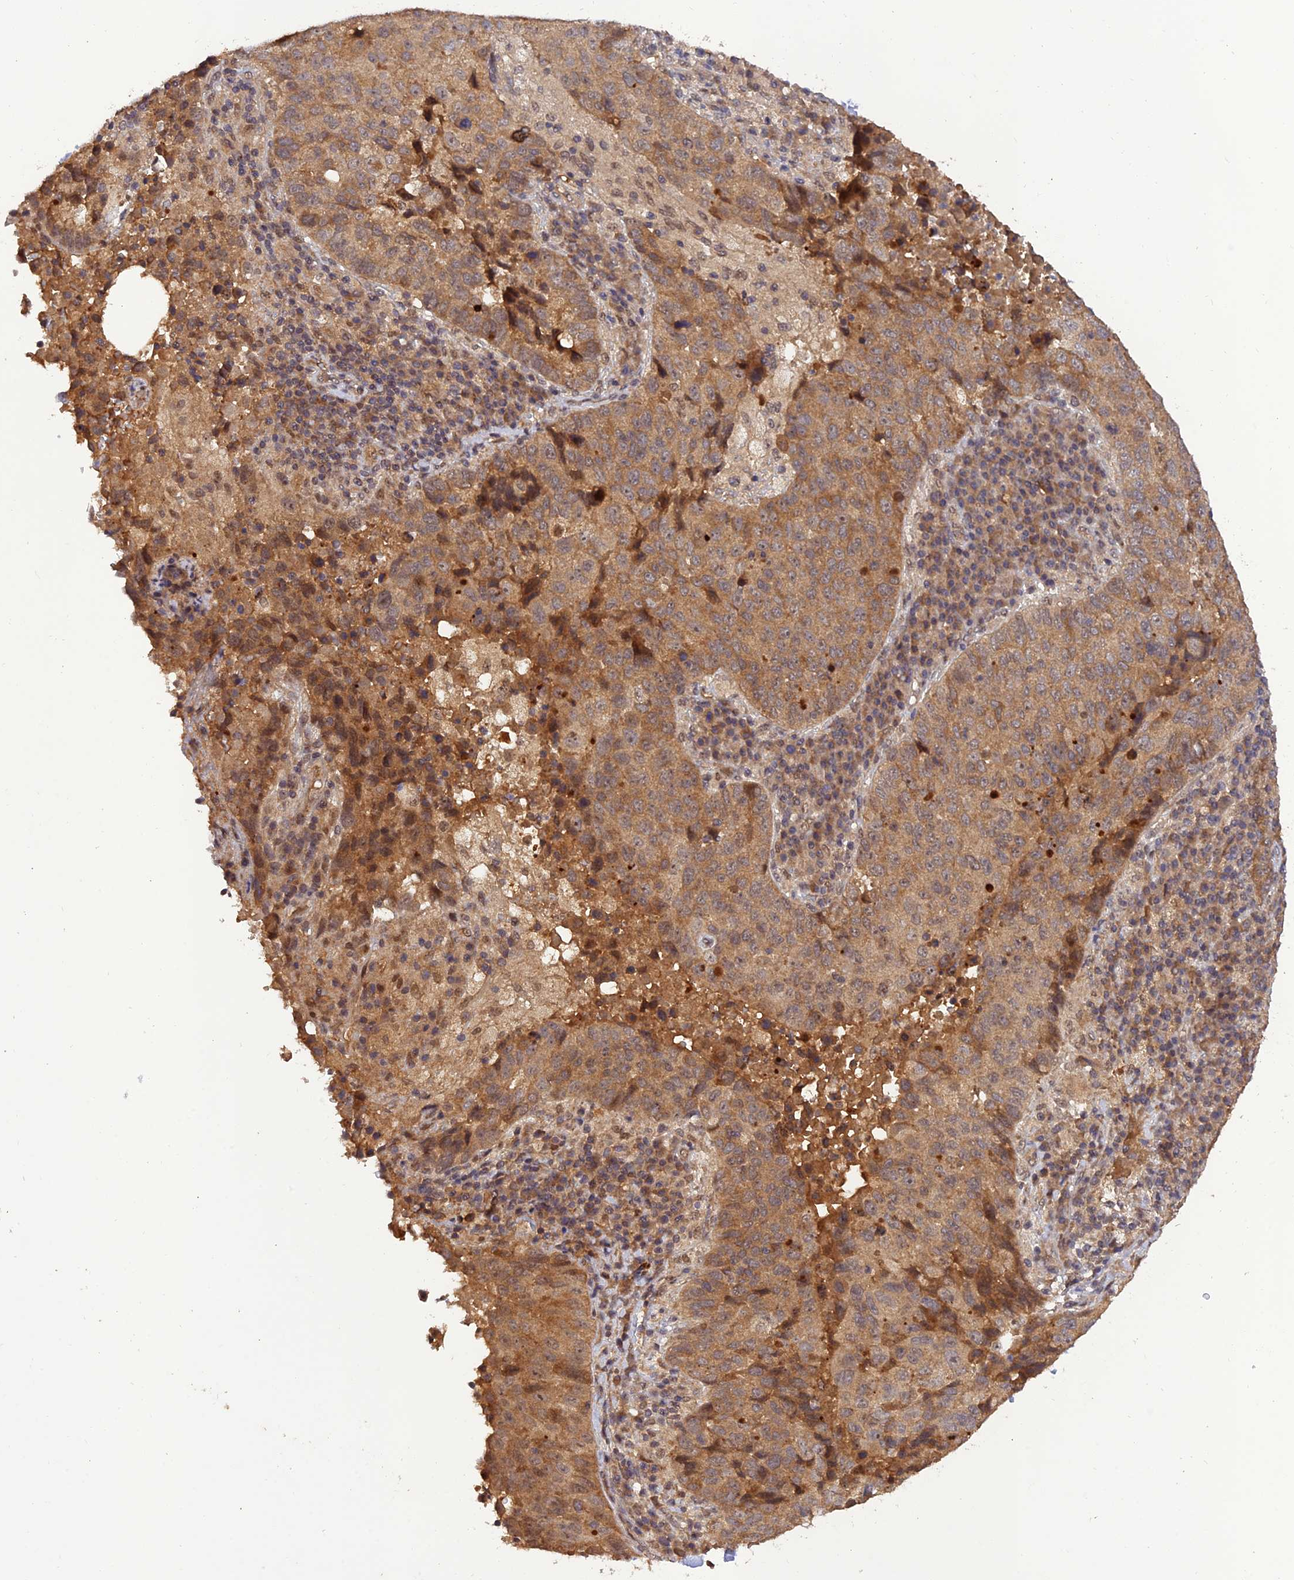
{"staining": {"intensity": "moderate", "quantity": ">75%", "location": "cytoplasmic/membranous"}, "tissue": "lung cancer", "cell_type": "Tumor cells", "image_type": "cancer", "snomed": [{"axis": "morphology", "description": "Squamous cell carcinoma, NOS"}, {"axis": "topography", "description": "Lung"}], "caption": "Human lung cancer (squamous cell carcinoma) stained for a protein (brown) exhibits moderate cytoplasmic/membranous positive staining in approximately >75% of tumor cells.", "gene": "REV1", "patient": {"sex": "male", "age": 73}}